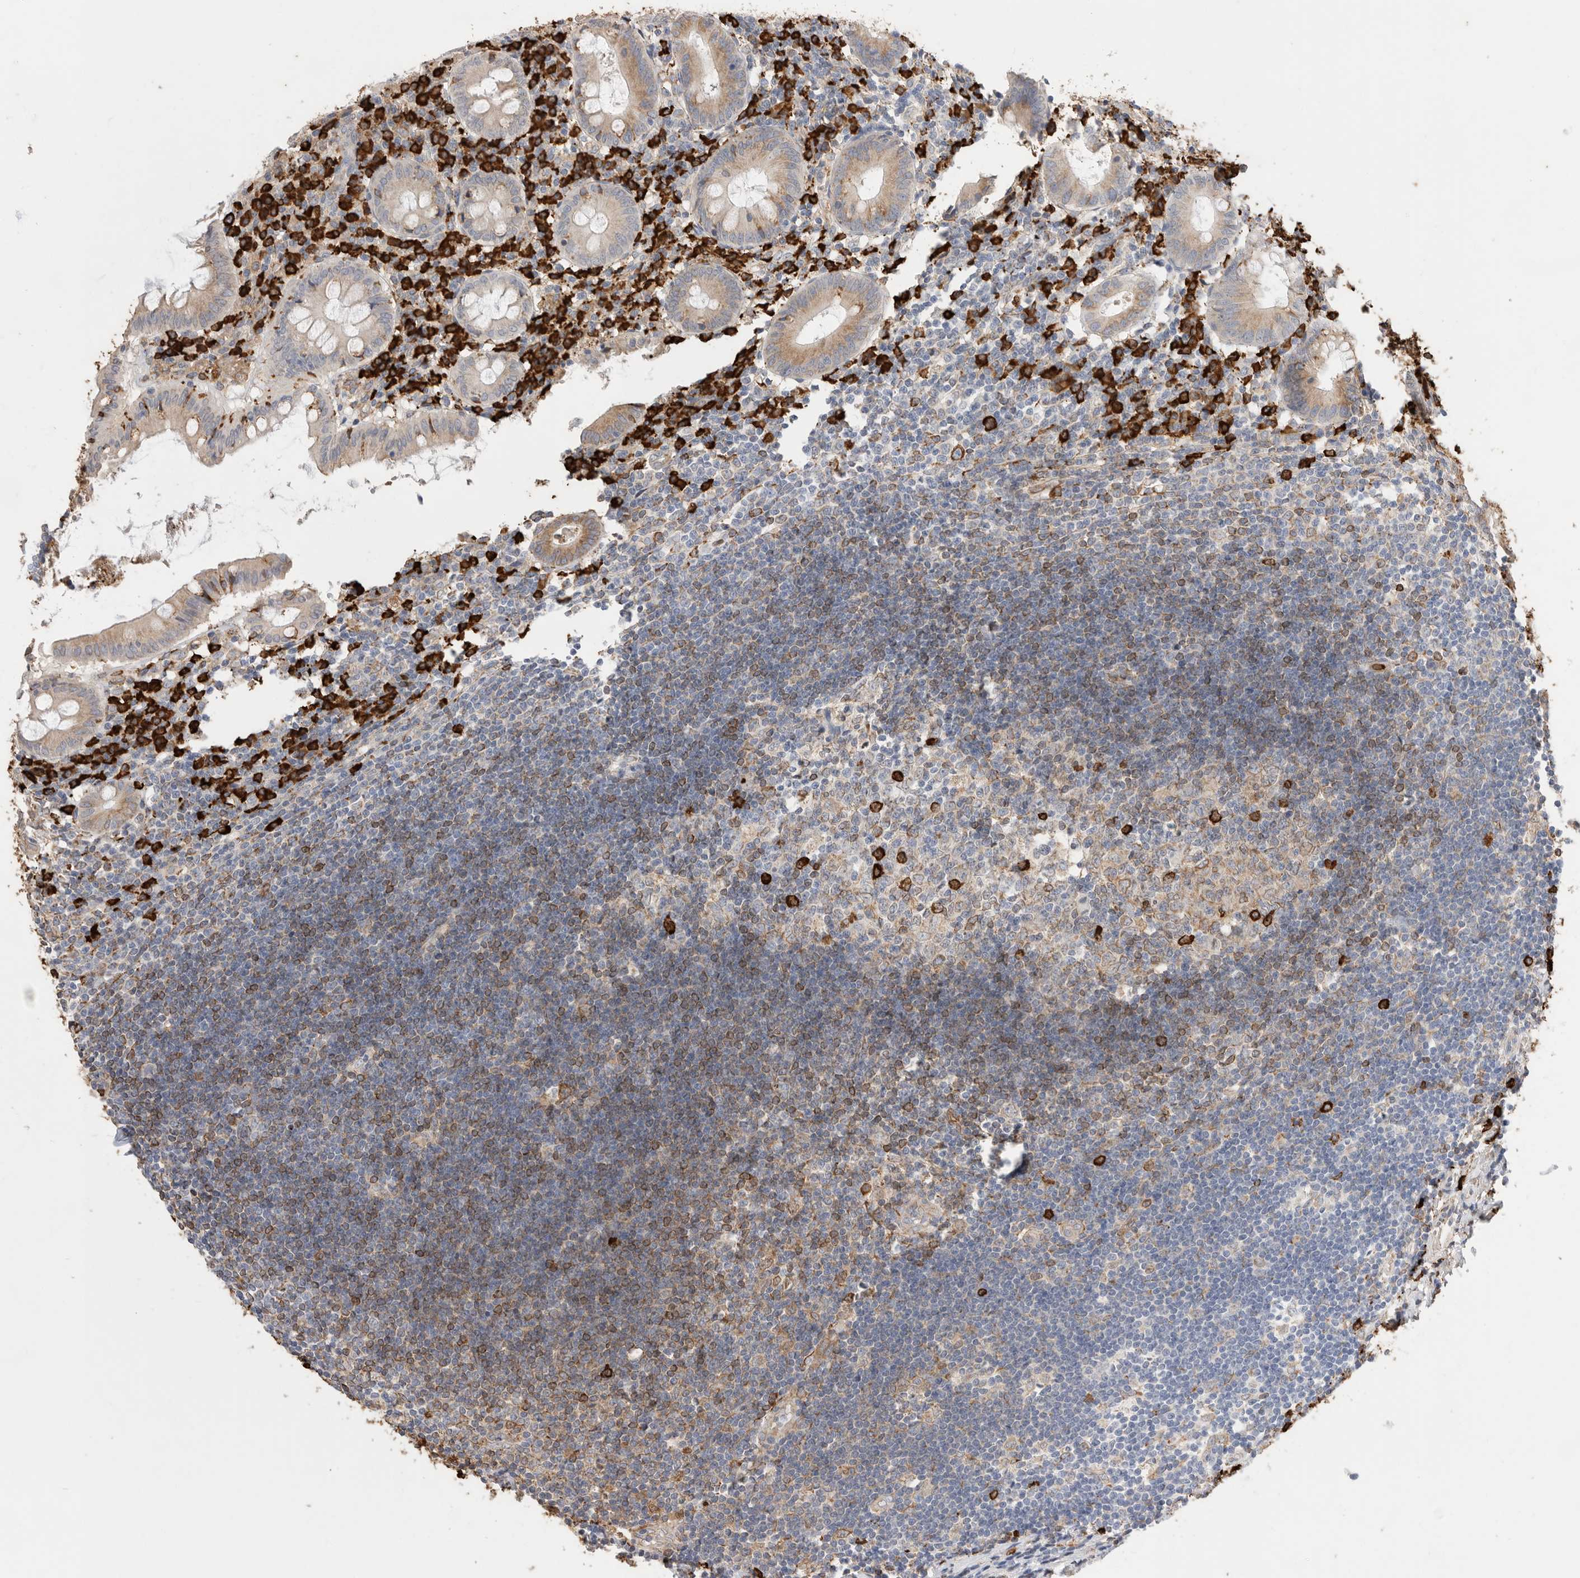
{"staining": {"intensity": "moderate", "quantity": ">75%", "location": "cytoplasmic/membranous"}, "tissue": "appendix", "cell_type": "Glandular cells", "image_type": "normal", "snomed": [{"axis": "morphology", "description": "Normal tissue, NOS"}, {"axis": "topography", "description": "Appendix"}], "caption": "Benign appendix reveals moderate cytoplasmic/membranous expression in about >75% of glandular cells, visualized by immunohistochemistry.", "gene": "BLOC1S5", "patient": {"sex": "female", "age": 54}}